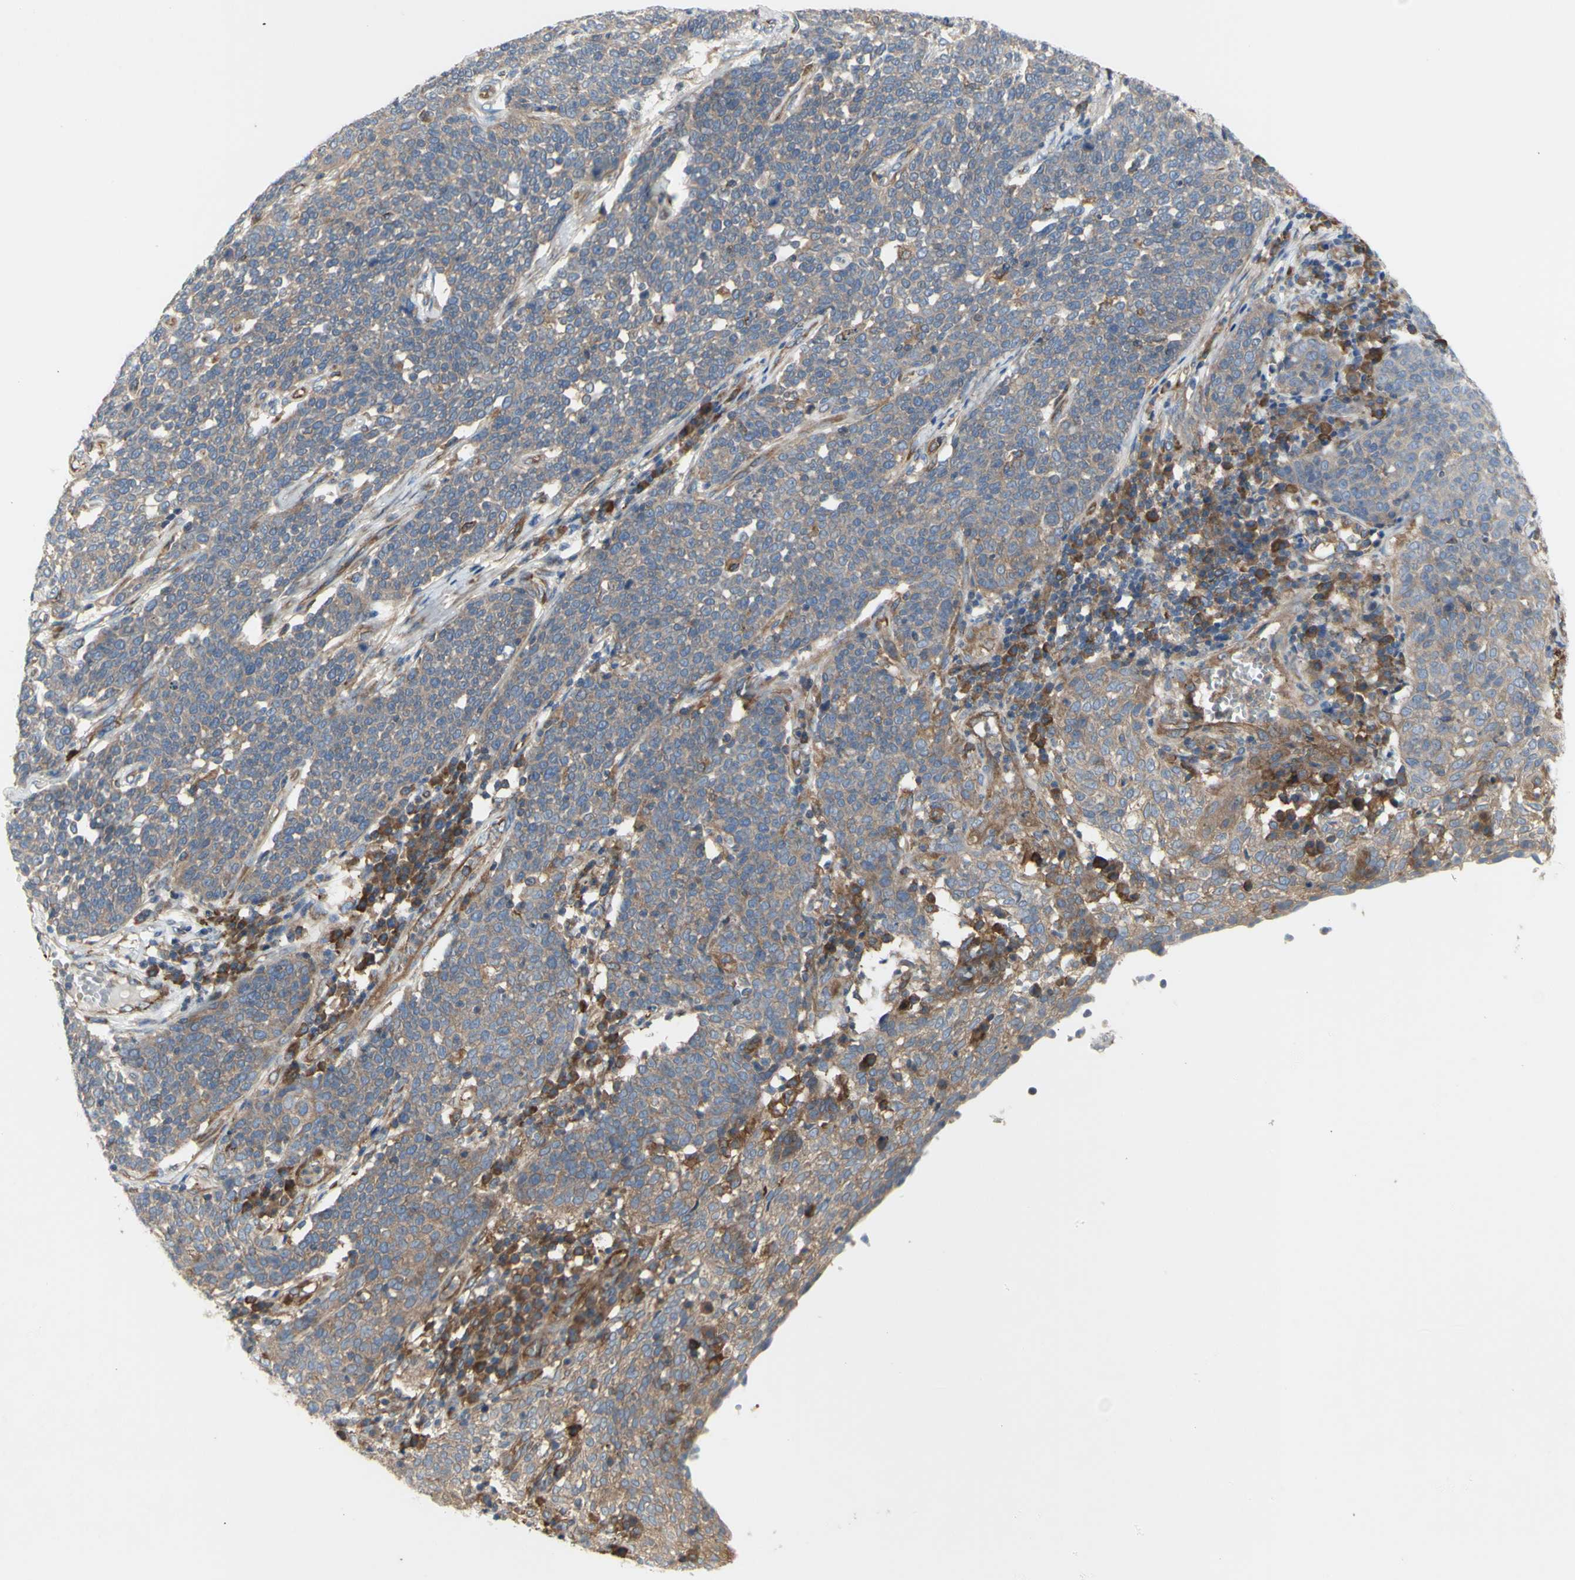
{"staining": {"intensity": "weak", "quantity": ">75%", "location": "cytoplasmic/membranous"}, "tissue": "cervical cancer", "cell_type": "Tumor cells", "image_type": "cancer", "snomed": [{"axis": "morphology", "description": "Squamous cell carcinoma, NOS"}, {"axis": "topography", "description": "Cervix"}], "caption": "Cervical cancer tissue reveals weak cytoplasmic/membranous staining in approximately >75% of tumor cells Immunohistochemistry (ihc) stains the protein of interest in brown and the nuclei are stained blue.", "gene": "KLC1", "patient": {"sex": "female", "age": 34}}